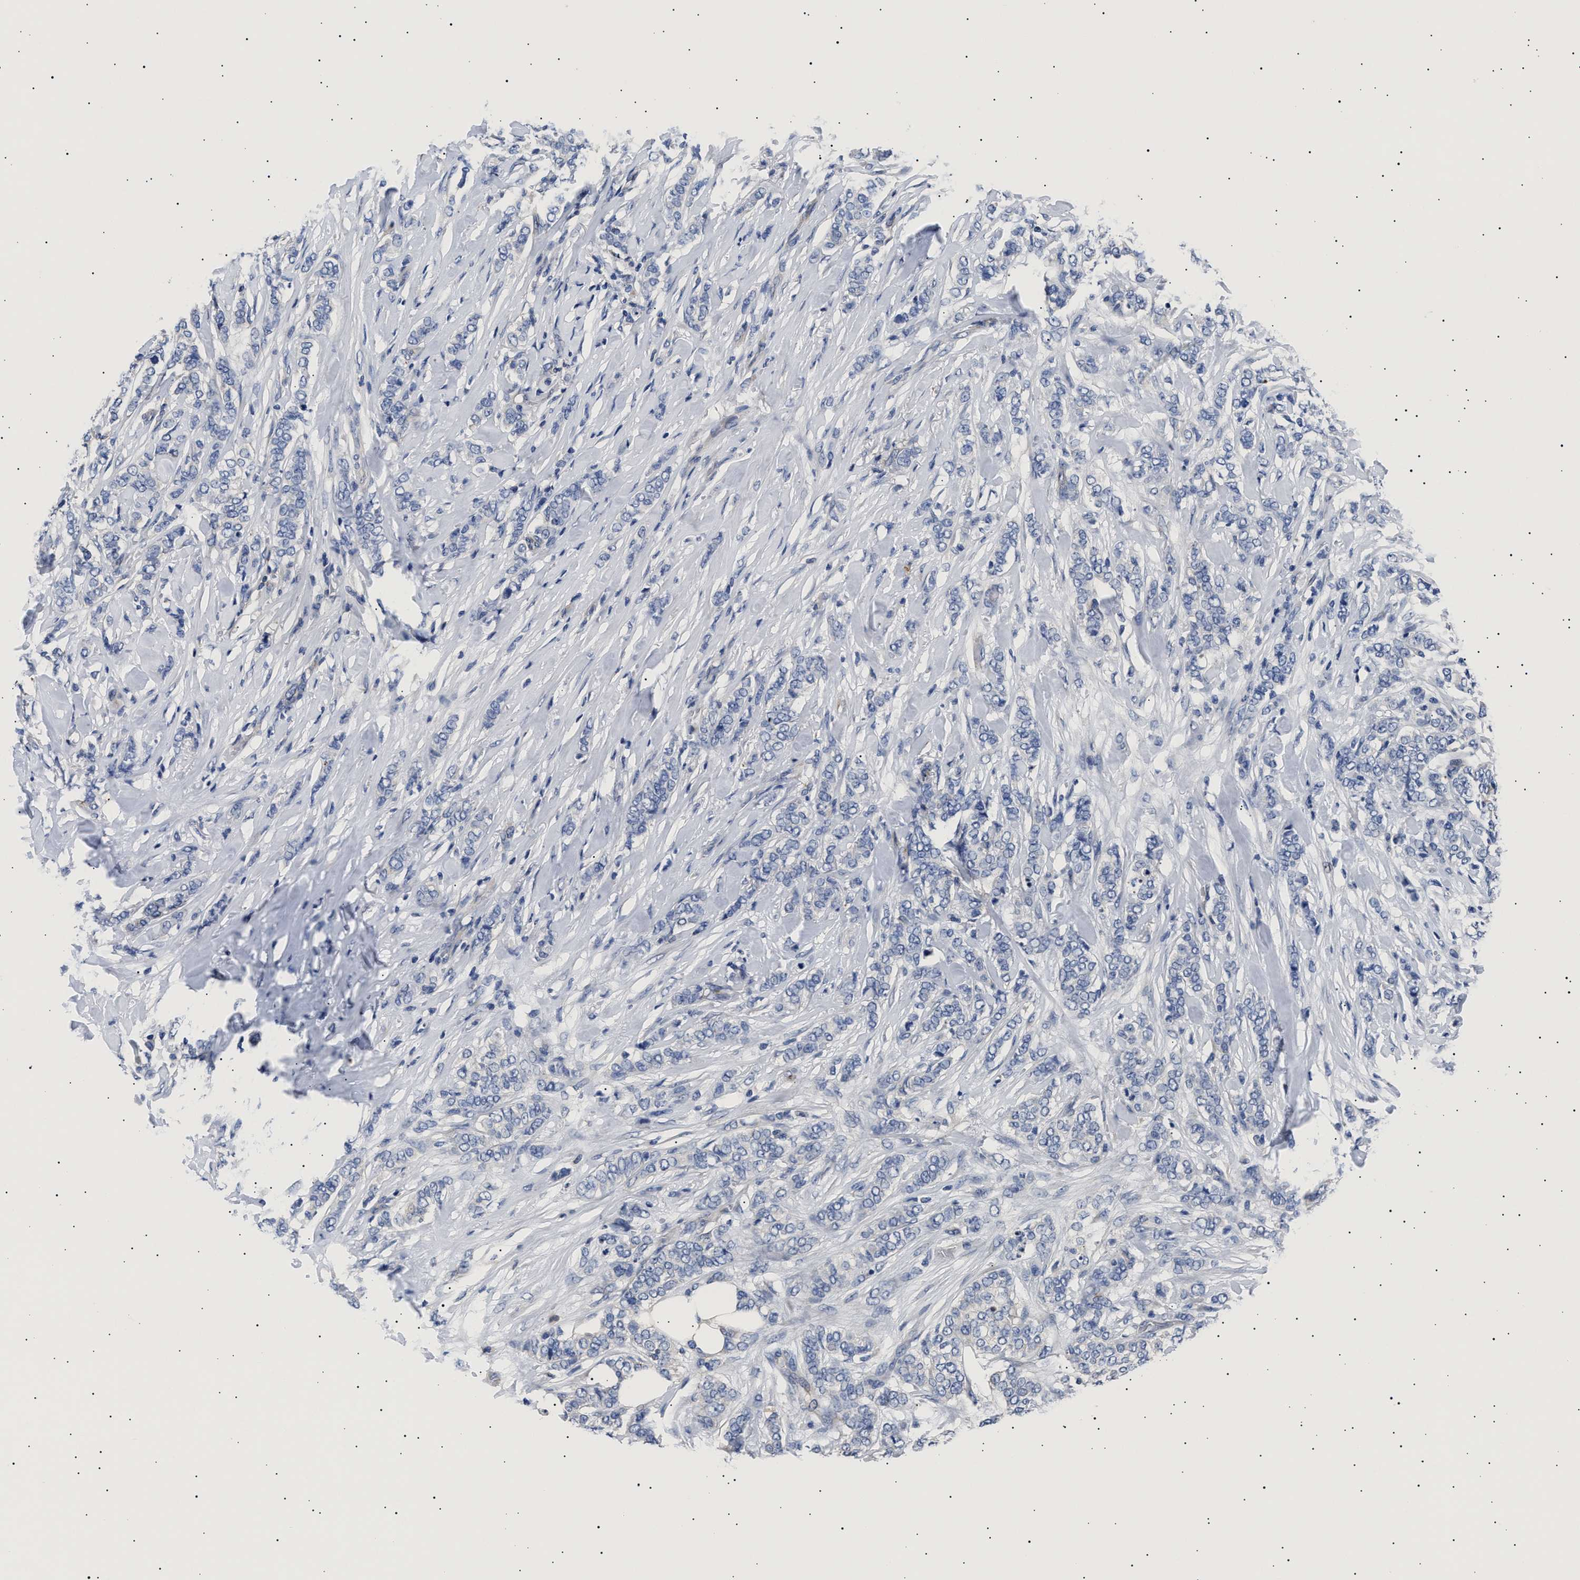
{"staining": {"intensity": "negative", "quantity": "none", "location": "none"}, "tissue": "breast cancer", "cell_type": "Tumor cells", "image_type": "cancer", "snomed": [{"axis": "morphology", "description": "Lobular carcinoma"}, {"axis": "topography", "description": "Skin"}, {"axis": "topography", "description": "Breast"}], "caption": "Breast lobular carcinoma stained for a protein using immunohistochemistry exhibits no positivity tumor cells.", "gene": "HEMGN", "patient": {"sex": "female", "age": 46}}